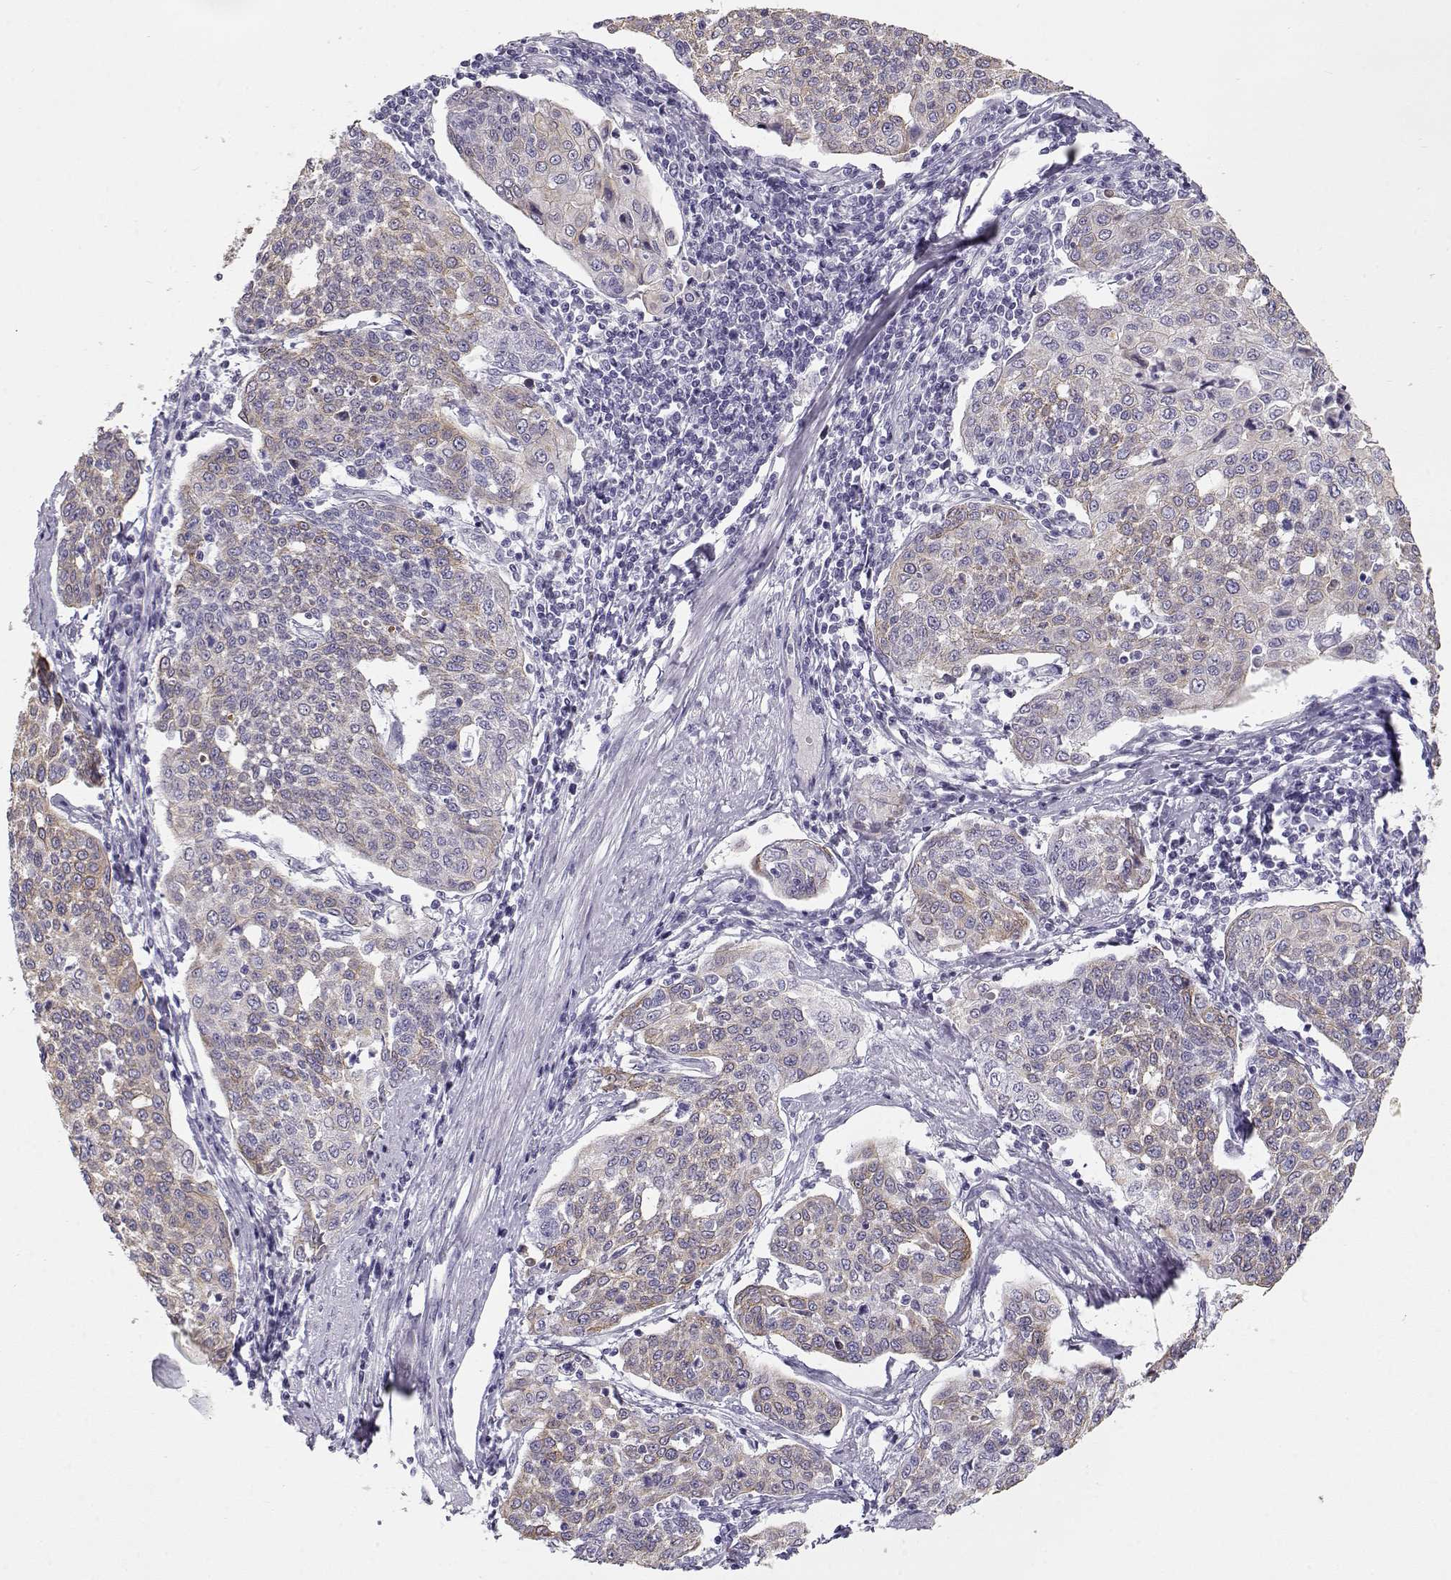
{"staining": {"intensity": "weak", "quantity": "25%-75%", "location": "cytoplasmic/membranous"}, "tissue": "cervical cancer", "cell_type": "Tumor cells", "image_type": "cancer", "snomed": [{"axis": "morphology", "description": "Squamous cell carcinoma, NOS"}, {"axis": "topography", "description": "Cervix"}], "caption": "Human cervical cancer stained with a brown dye demonstrates weak cytoplasmic/membranous positive staining in approximately 25%-75% of tumor cells.", "gene": "NUTM1", "patient": {"sex": "female", "age": 34}}